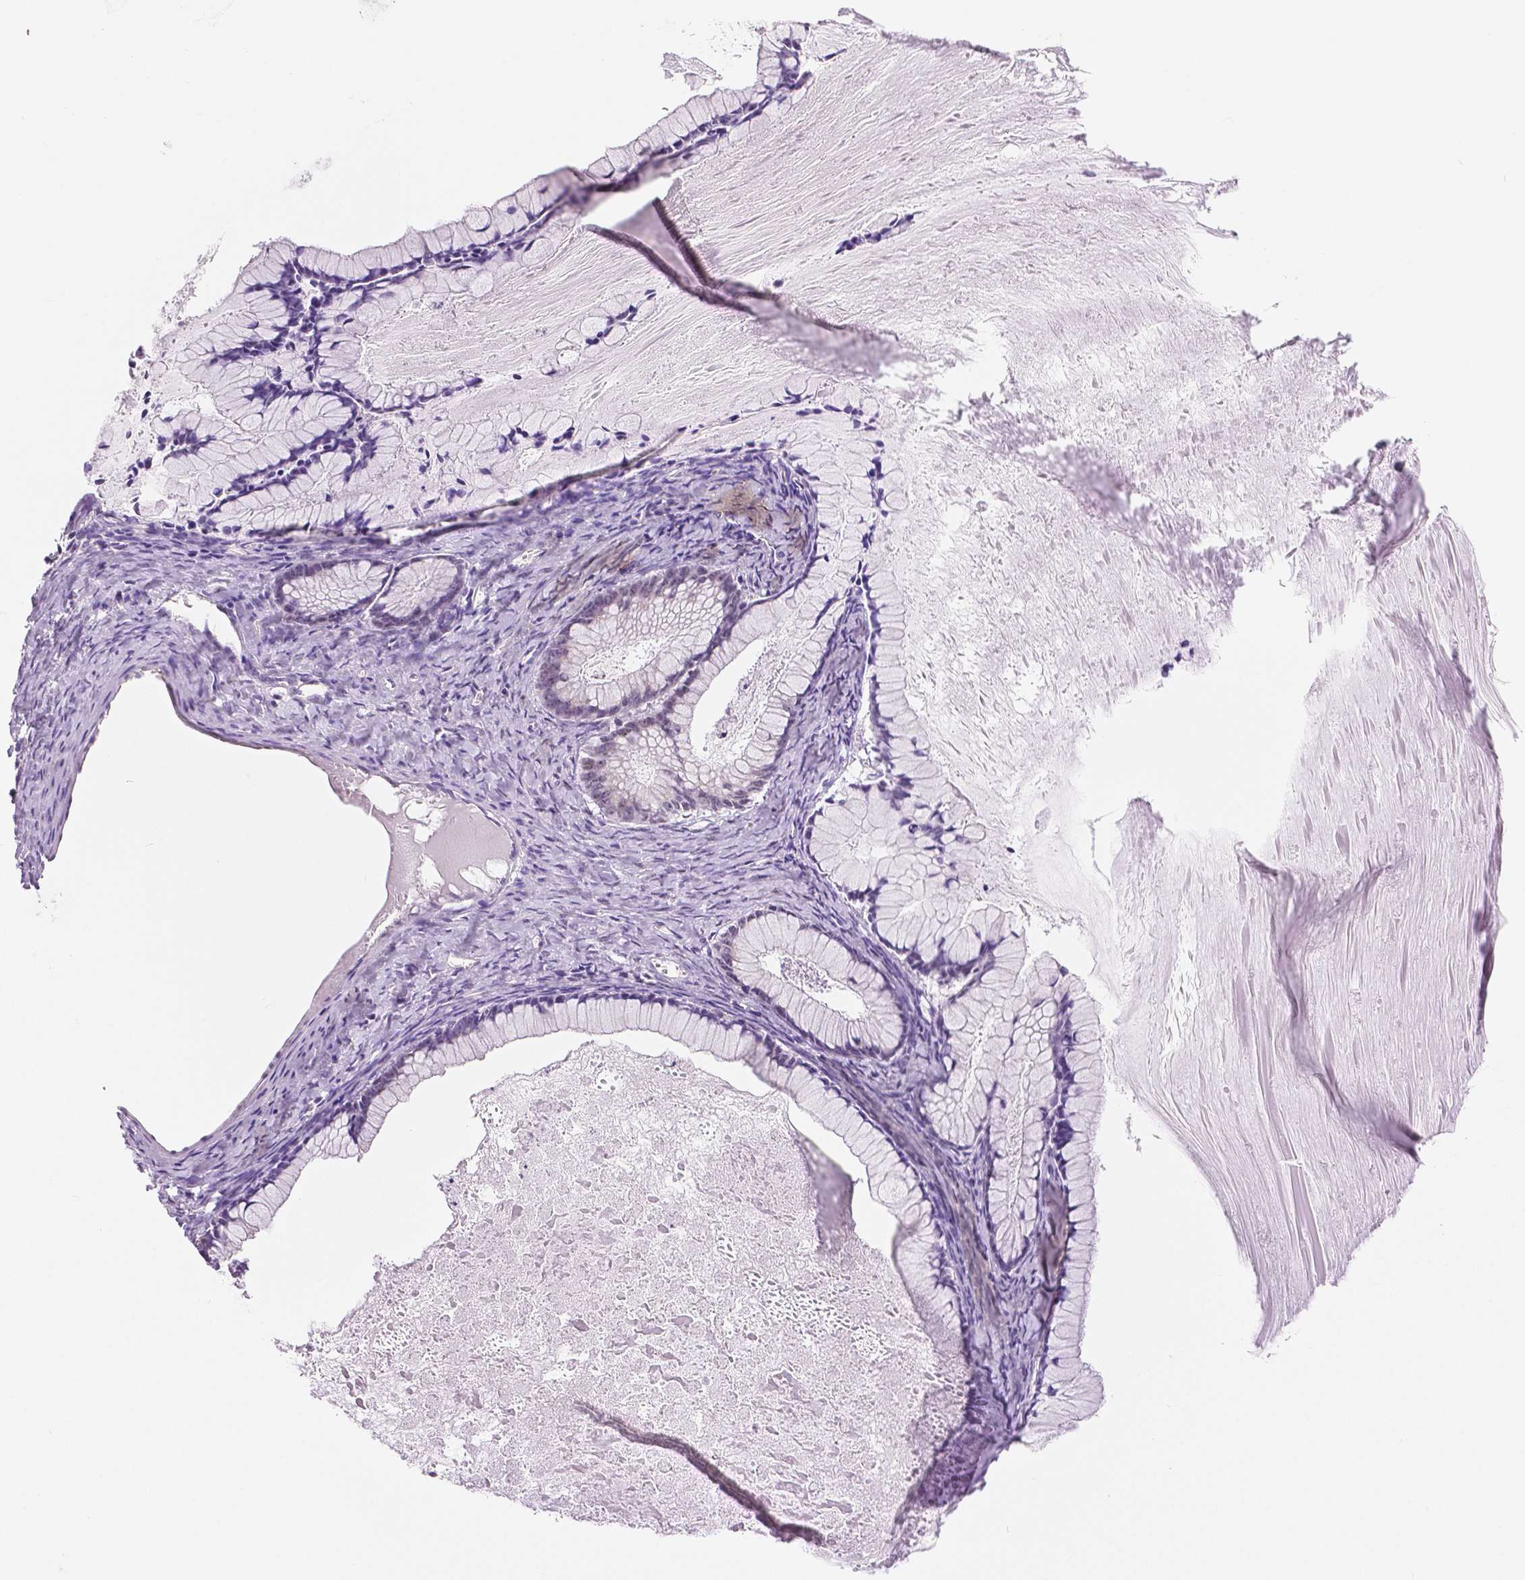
{"staining": {"intensity": "negative", "quantity": "none", "location": "none"}, "tissue": "ovarian cancer", "cell_type": "Tumor cells", "image_type": "cancer", "snomed": [{"axis": "morphology", "description": "Cystadenocarcinoma, mucinous, NOS"}, {"axis": "topography", "description": "Ovary"}], "caption": "Human ovarian cancer (mucinous cystadenocarcinoma) stained for a protein using IHC shows no positivity in tumor cells.", "gene": "NHP2", "patient": {"sex": "female", "age": 41}}